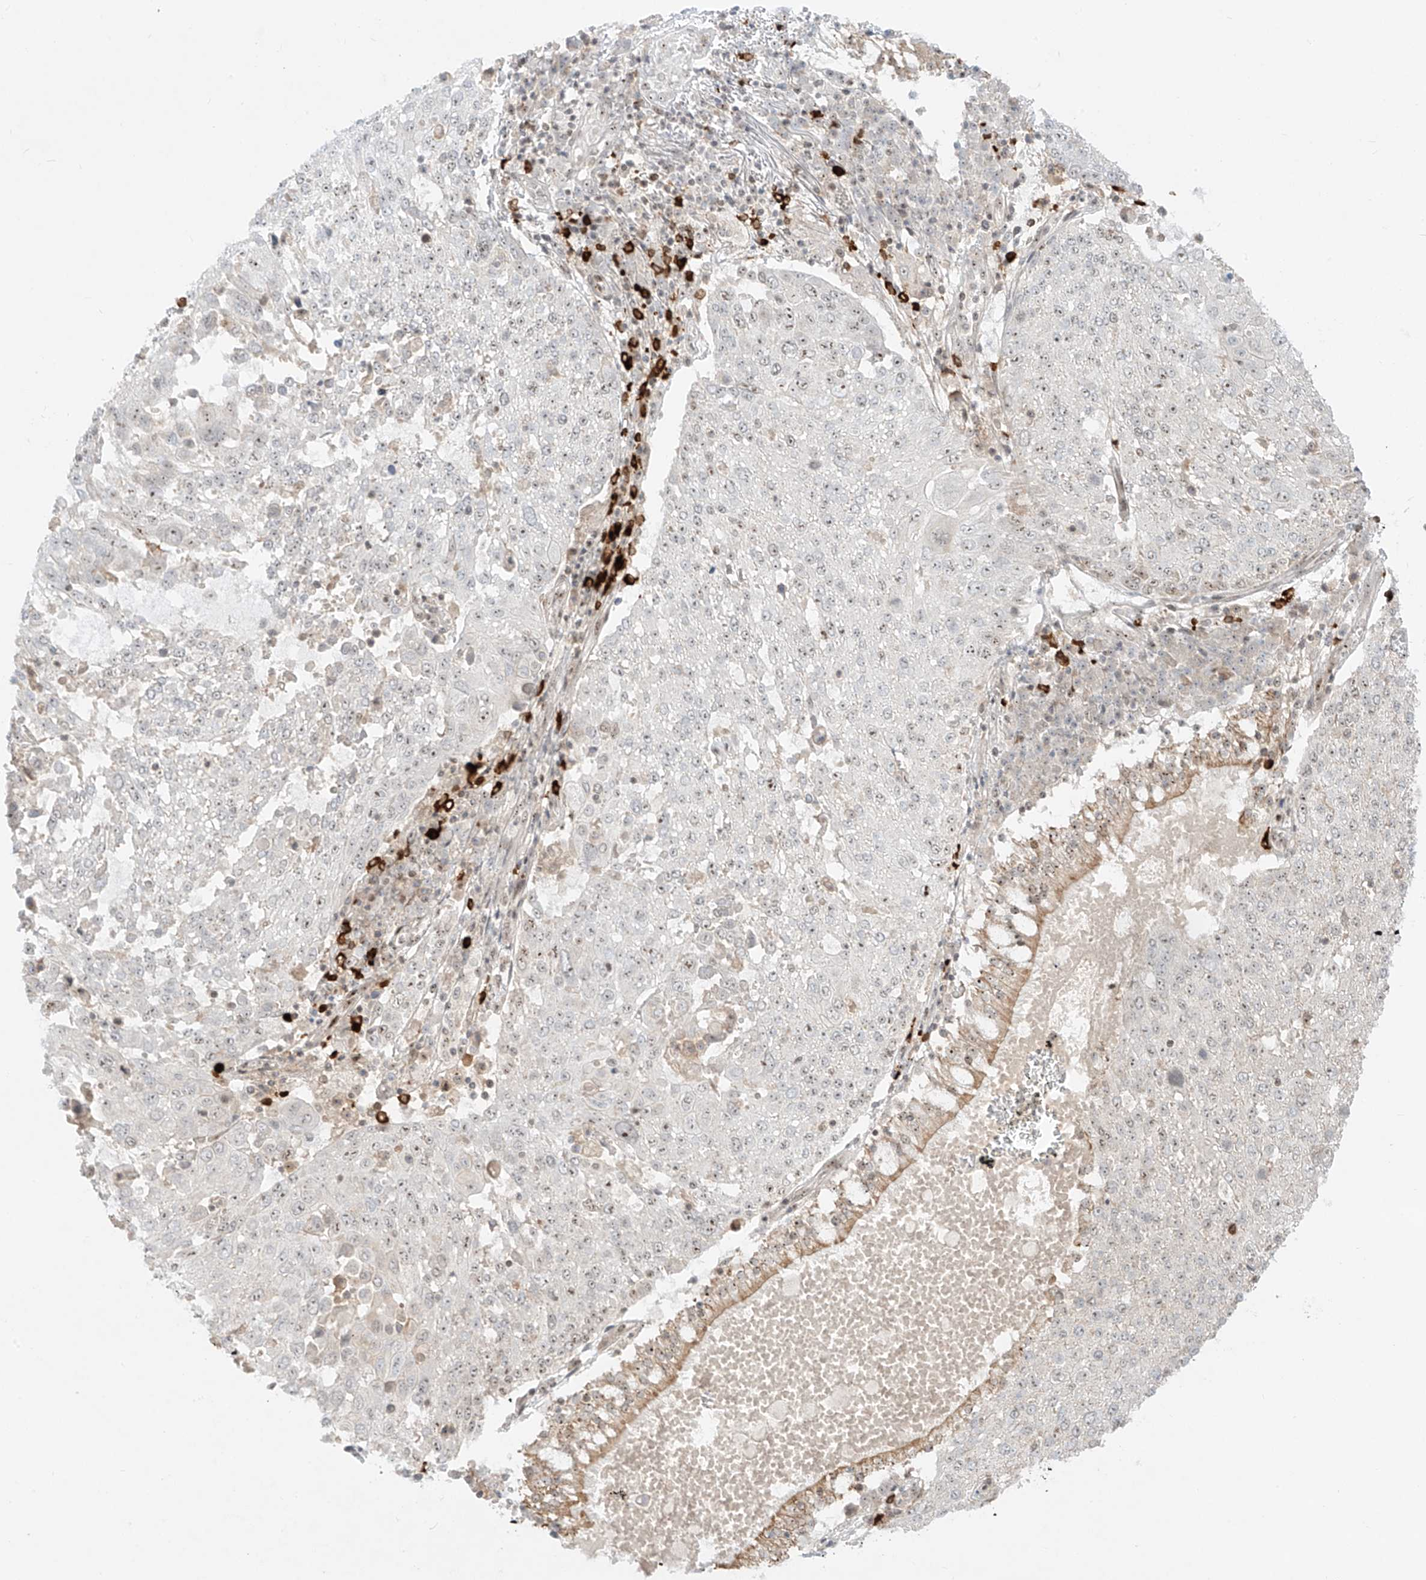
{"staining": {"intensity": "weak", "quantity": "<25%", "location": "nuclear"}, "tissue": "lung cancer", "cell_type": "Tumor cells", "image_type": "cancer", "snomed": [{"axis": "morphology", "description": "Squamous cell carcinoma, NOS"}, {"axis": "topography", "description": "Lung"}], "caption": "A histopathology image of squamous cell carcinoma (lung) stained for a protein exhibits no brown staining in tumor cells.", "gene": "ZNF512", "patient": {"sex": "male", "age": 65}}